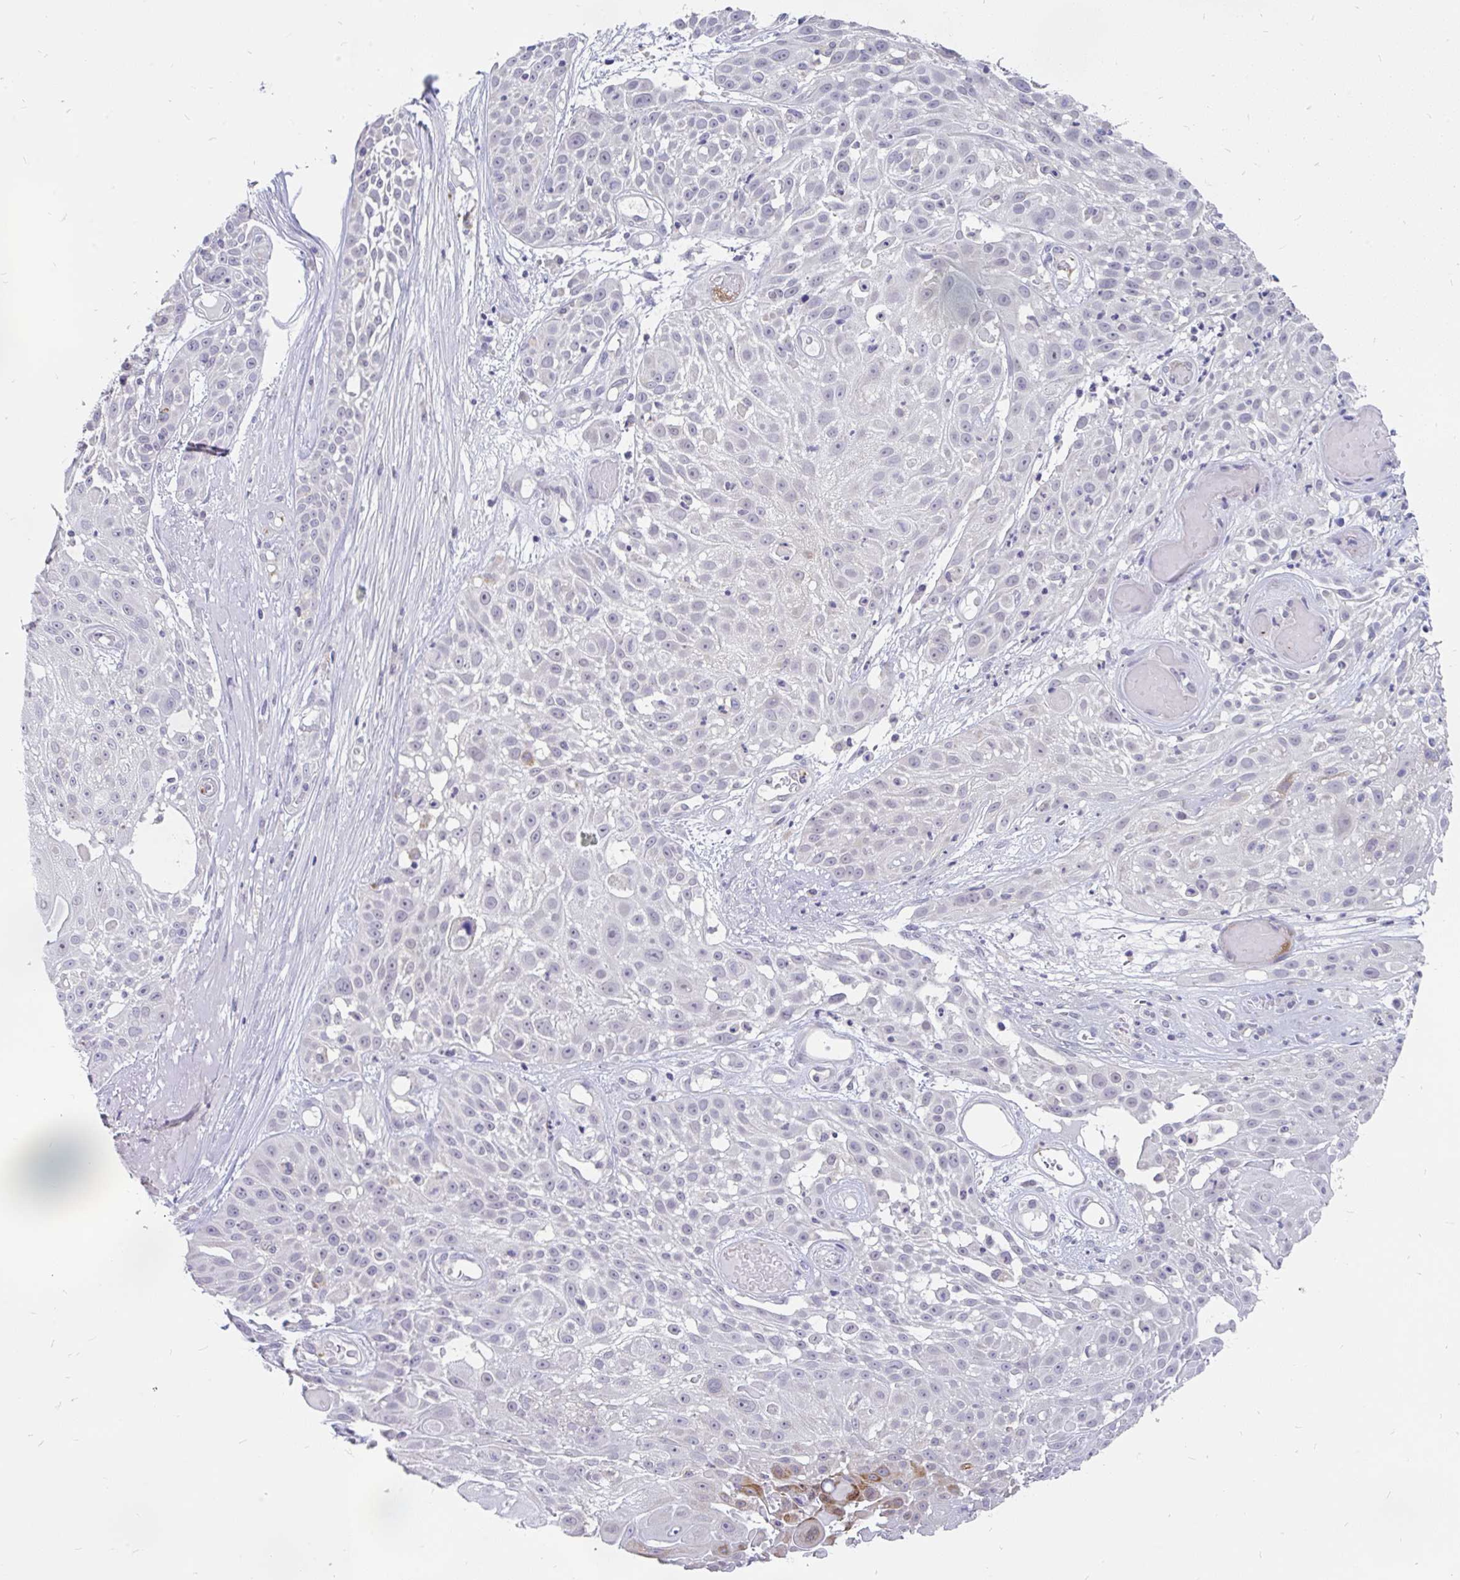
{"staining": {"intensity": "negative", "quantity": "none", "location": "none"}, "tissue": "skin cancer", "cell_type": "Tumor cells", "image_type": "cancer", "snomed": [{"axis": "morphology", "description": "Squamous cell carcinoma, NOS"}, {"axis": "topography", "description": "Skin"}], "caption": "IHC micrograph of neoplastic tissue: human skin squamous cell carcinoma stained with DAB shows no significant protein staining in tumor cells. (Brightfield microscopy of DAB IHC at high magnification).", "gene": "INTS5", "patient": {"sex": "female", "age": 86}}